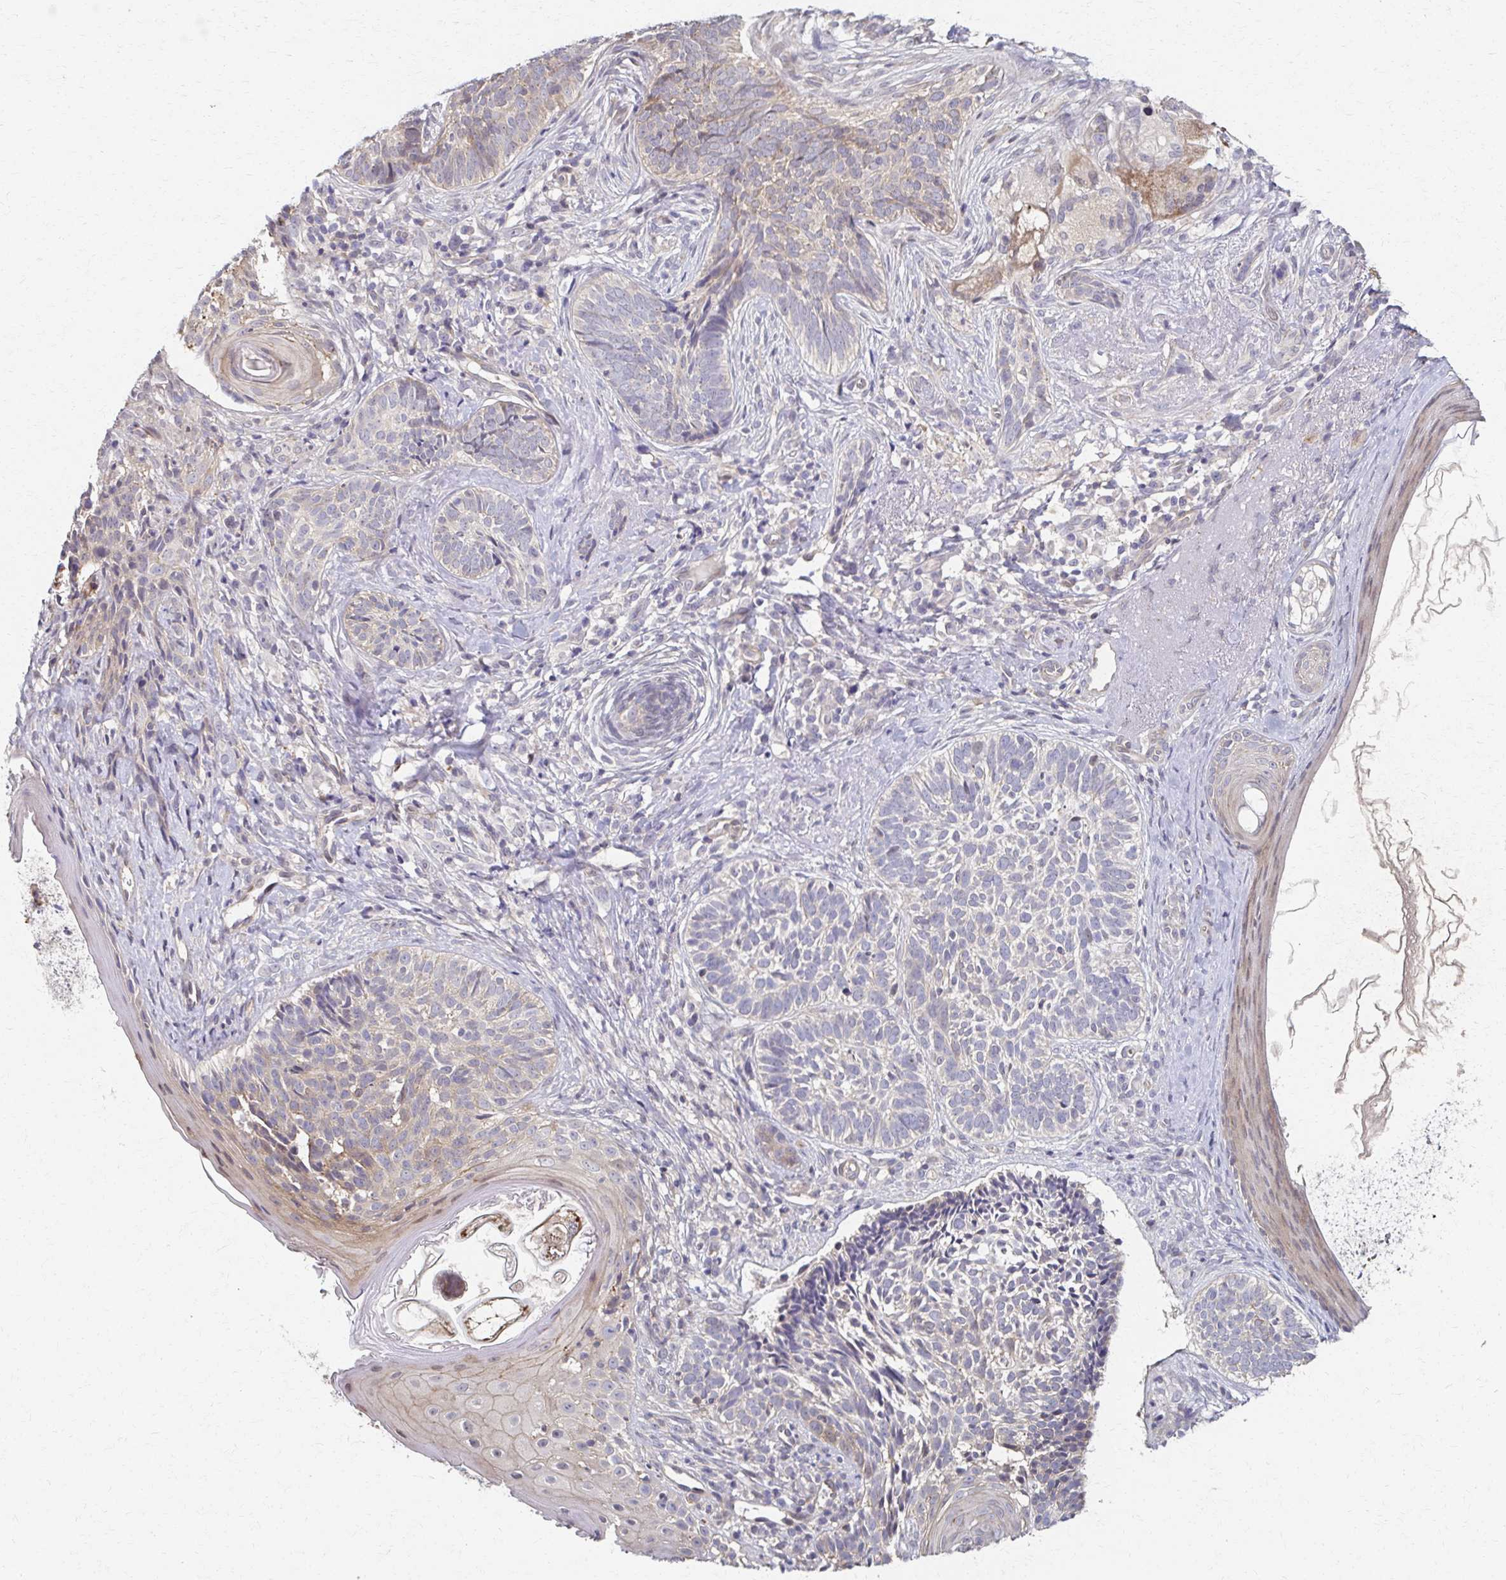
{"staining": {"intensity": "negative", "quantity": "none", "location": "none"}, "tissue": "skin cancer", "cell_type": "Tumor cells", "image_type": "cancer", "snomed": [{"axis": "morphology", "description": "Basal cell carcinoma"}, {"axis": "topography", "description": "Skin"}], "caption": "Immunohistochemistry (IHC) of skin basal cell carcinoma displays no staining in tumor cells. The staining was performed using DAB (3,3'-diaminobenzidine) to visualize the protein expression in brown, while the nuclei were stained in blue with hematoxylin (Magnification: 20x).", "gene": "EOLA2", "patient": {"sex": "female", "age": 74}}